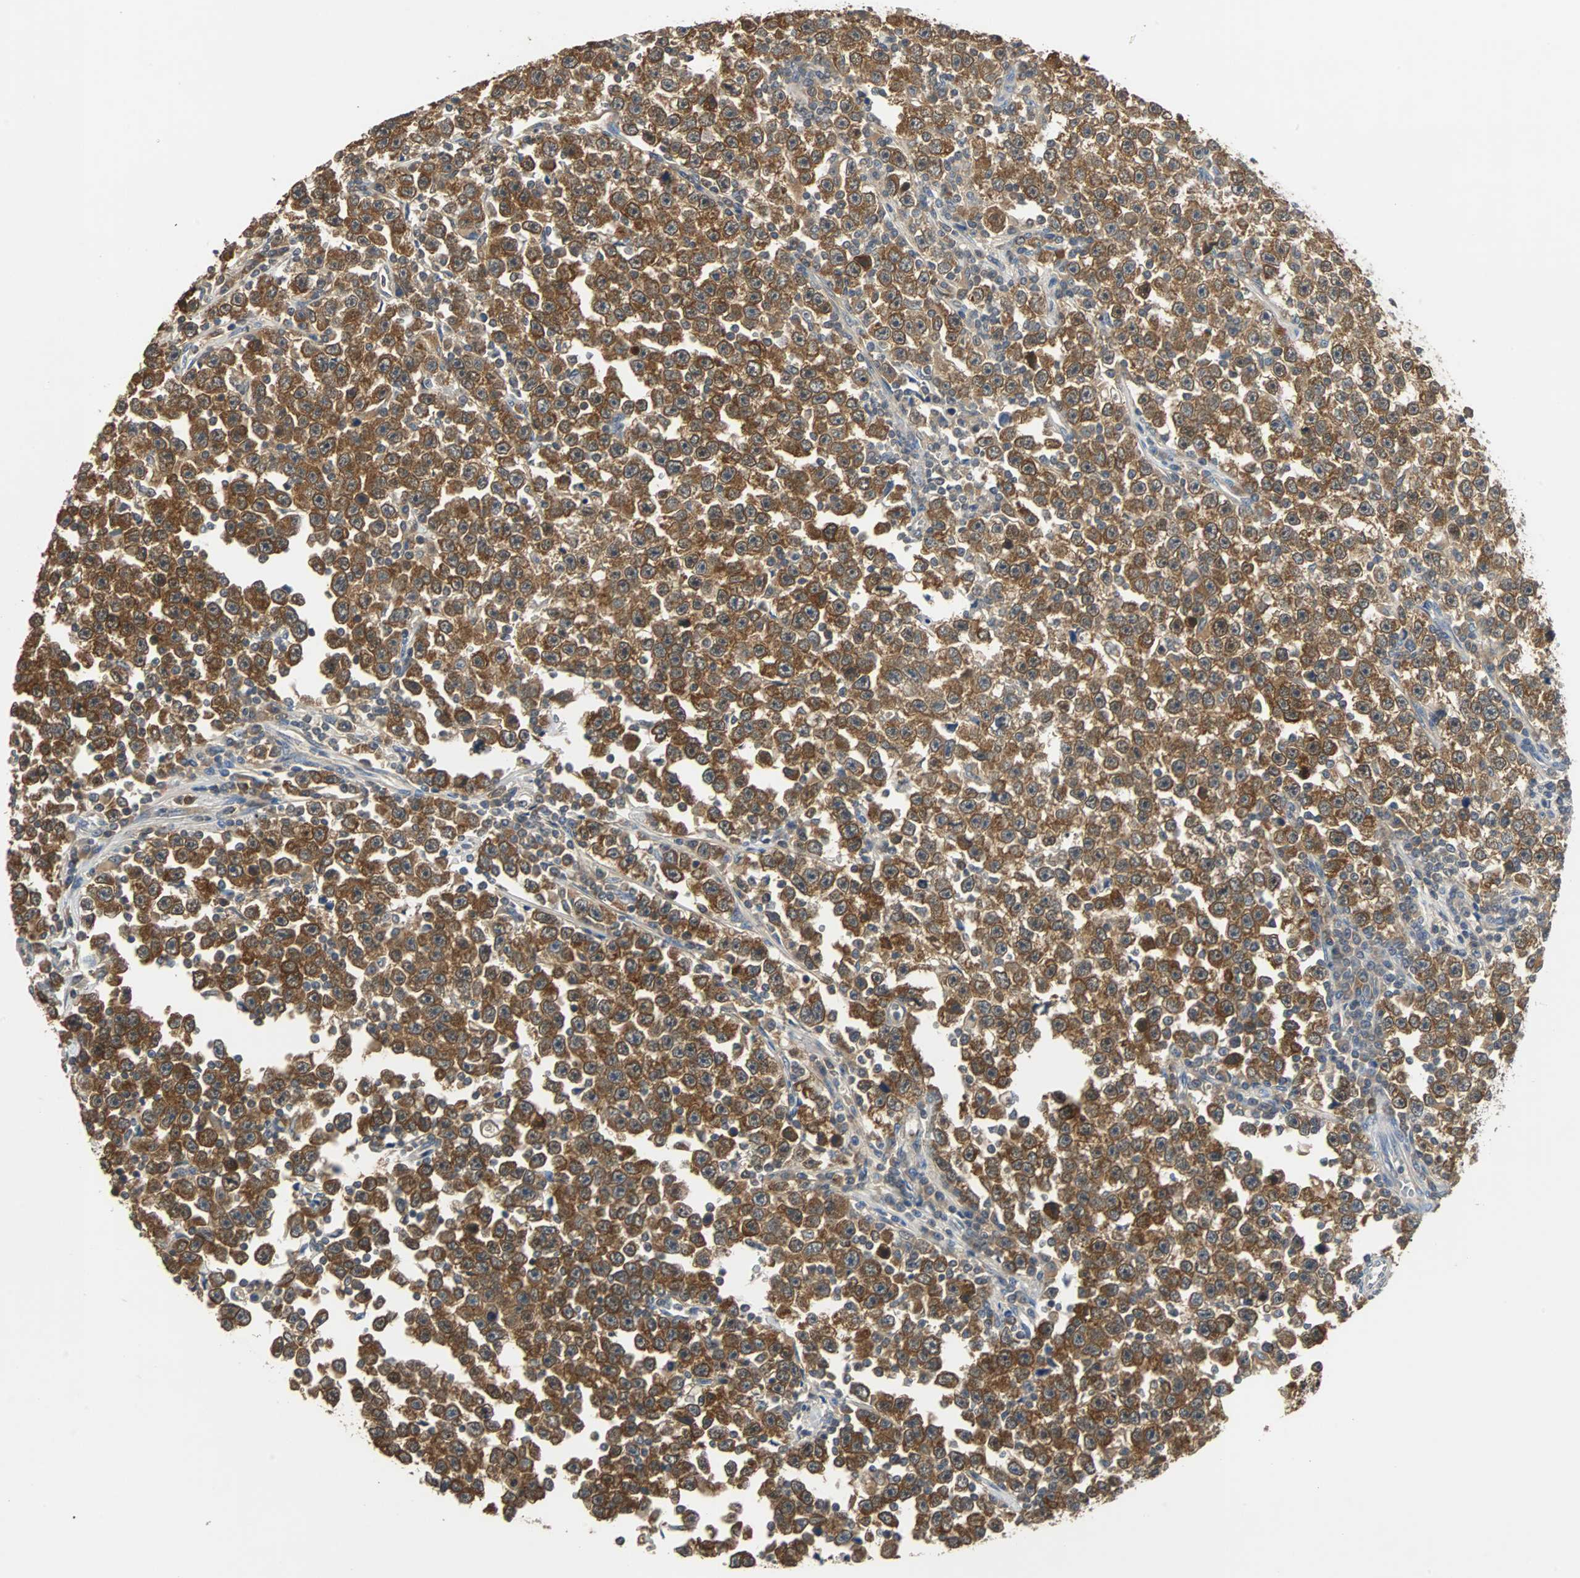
{"staining": {"intensity": "strong", "quantity": ">75%", "location": "cytoplasmic/membranous"}, "tissue": "testis cancer", "cell_type": "Tumor cells", "image_type": "cancer", "snomed": [{"axis": "morphology", "description": "Seminoma, NOS"}, {"axis": "topography", "description": "Testis"}], "caption": "A photomicrograph showing strong cytoplasmic/membranous staining in approximately >75% of tumor cells in seminoma (testis), as visualized by brown immunohistochemical staining.", "gene": "ABHD2", "patient": {"sex": "male", "age": 43}}